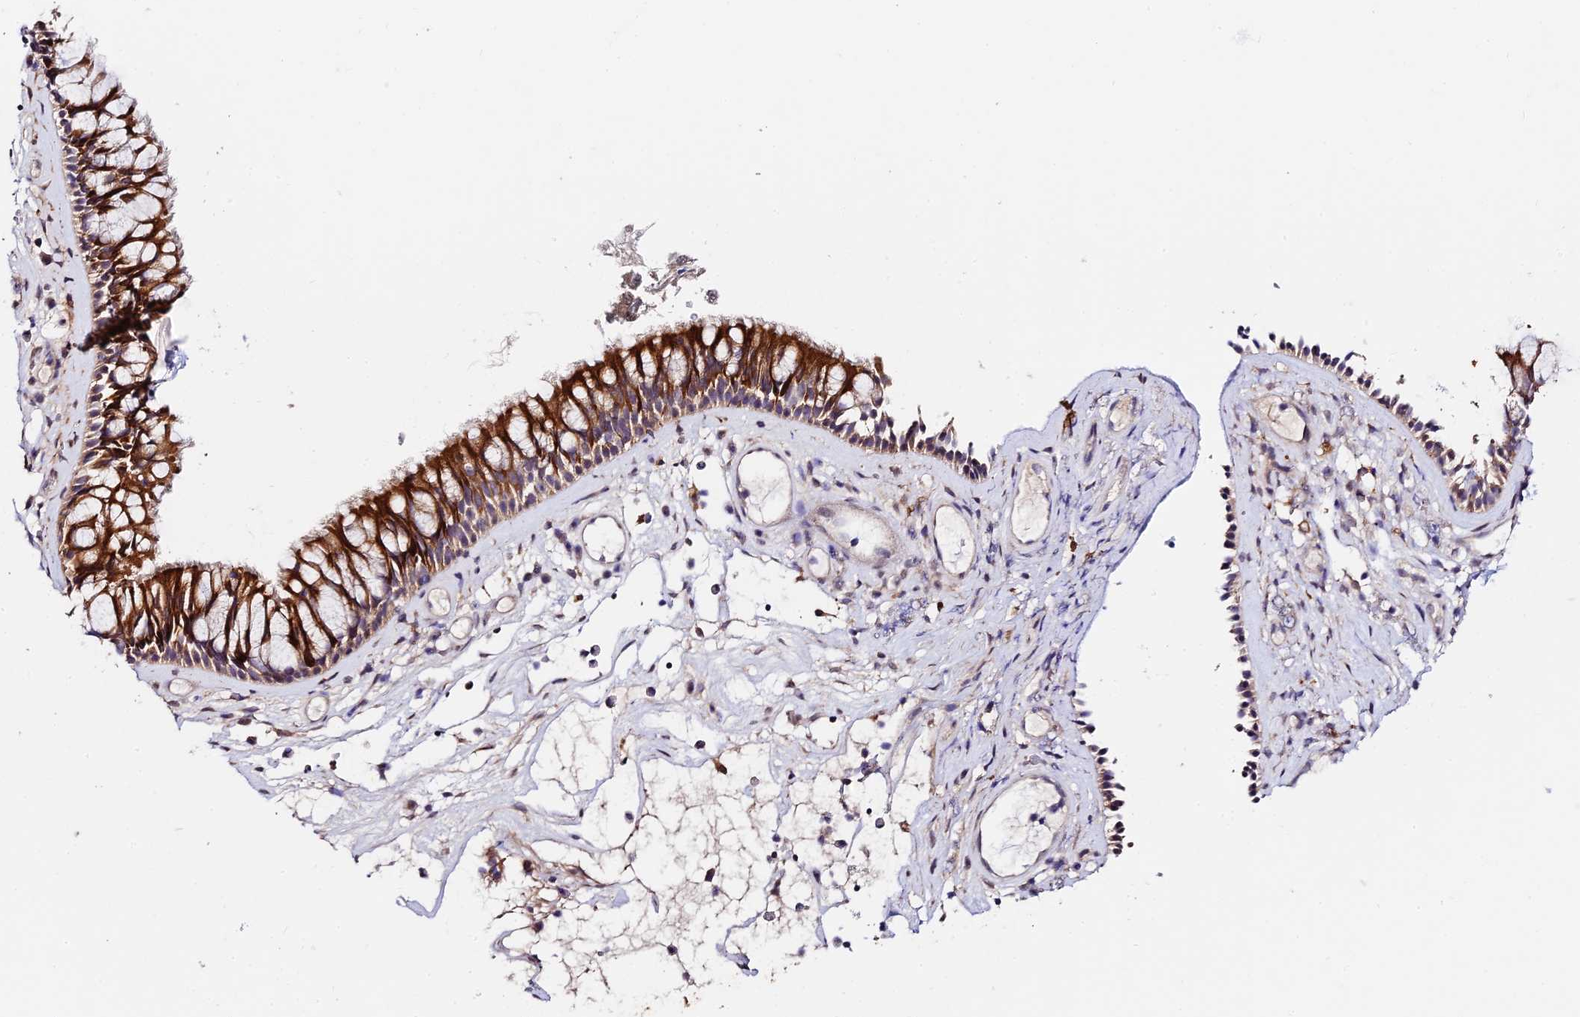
{"staining": {"intensity": "strong", "quantity": ">75%", "location": "cytoplasmic/membranous"}, "tissue": "nasopharynx", "cell_type": "Respiratory epithelial cells", "image_type": "normal", "snomed": [{"axis": "morphology", "description": "Normal tissue, NOS"}, {"axis": "morphology", "description": "Inflammation, NOS"}, {"axis": "morphology", "description": "Malignant melanoma, Metastatic site"}, {"axis": "topography", "description": "Nasopharynx"}], "caption": "The photomicrograph demonstrates staining of benign nasopharynx, revealing strong cytoplasmic/membranous protein positivity (brown color) within respiratory epithelial cells. (Brightfield microscopy of DAB IHC at high magnification).", "gene": "C3orf20", "patient": {"sex": "male", "age": 70}}